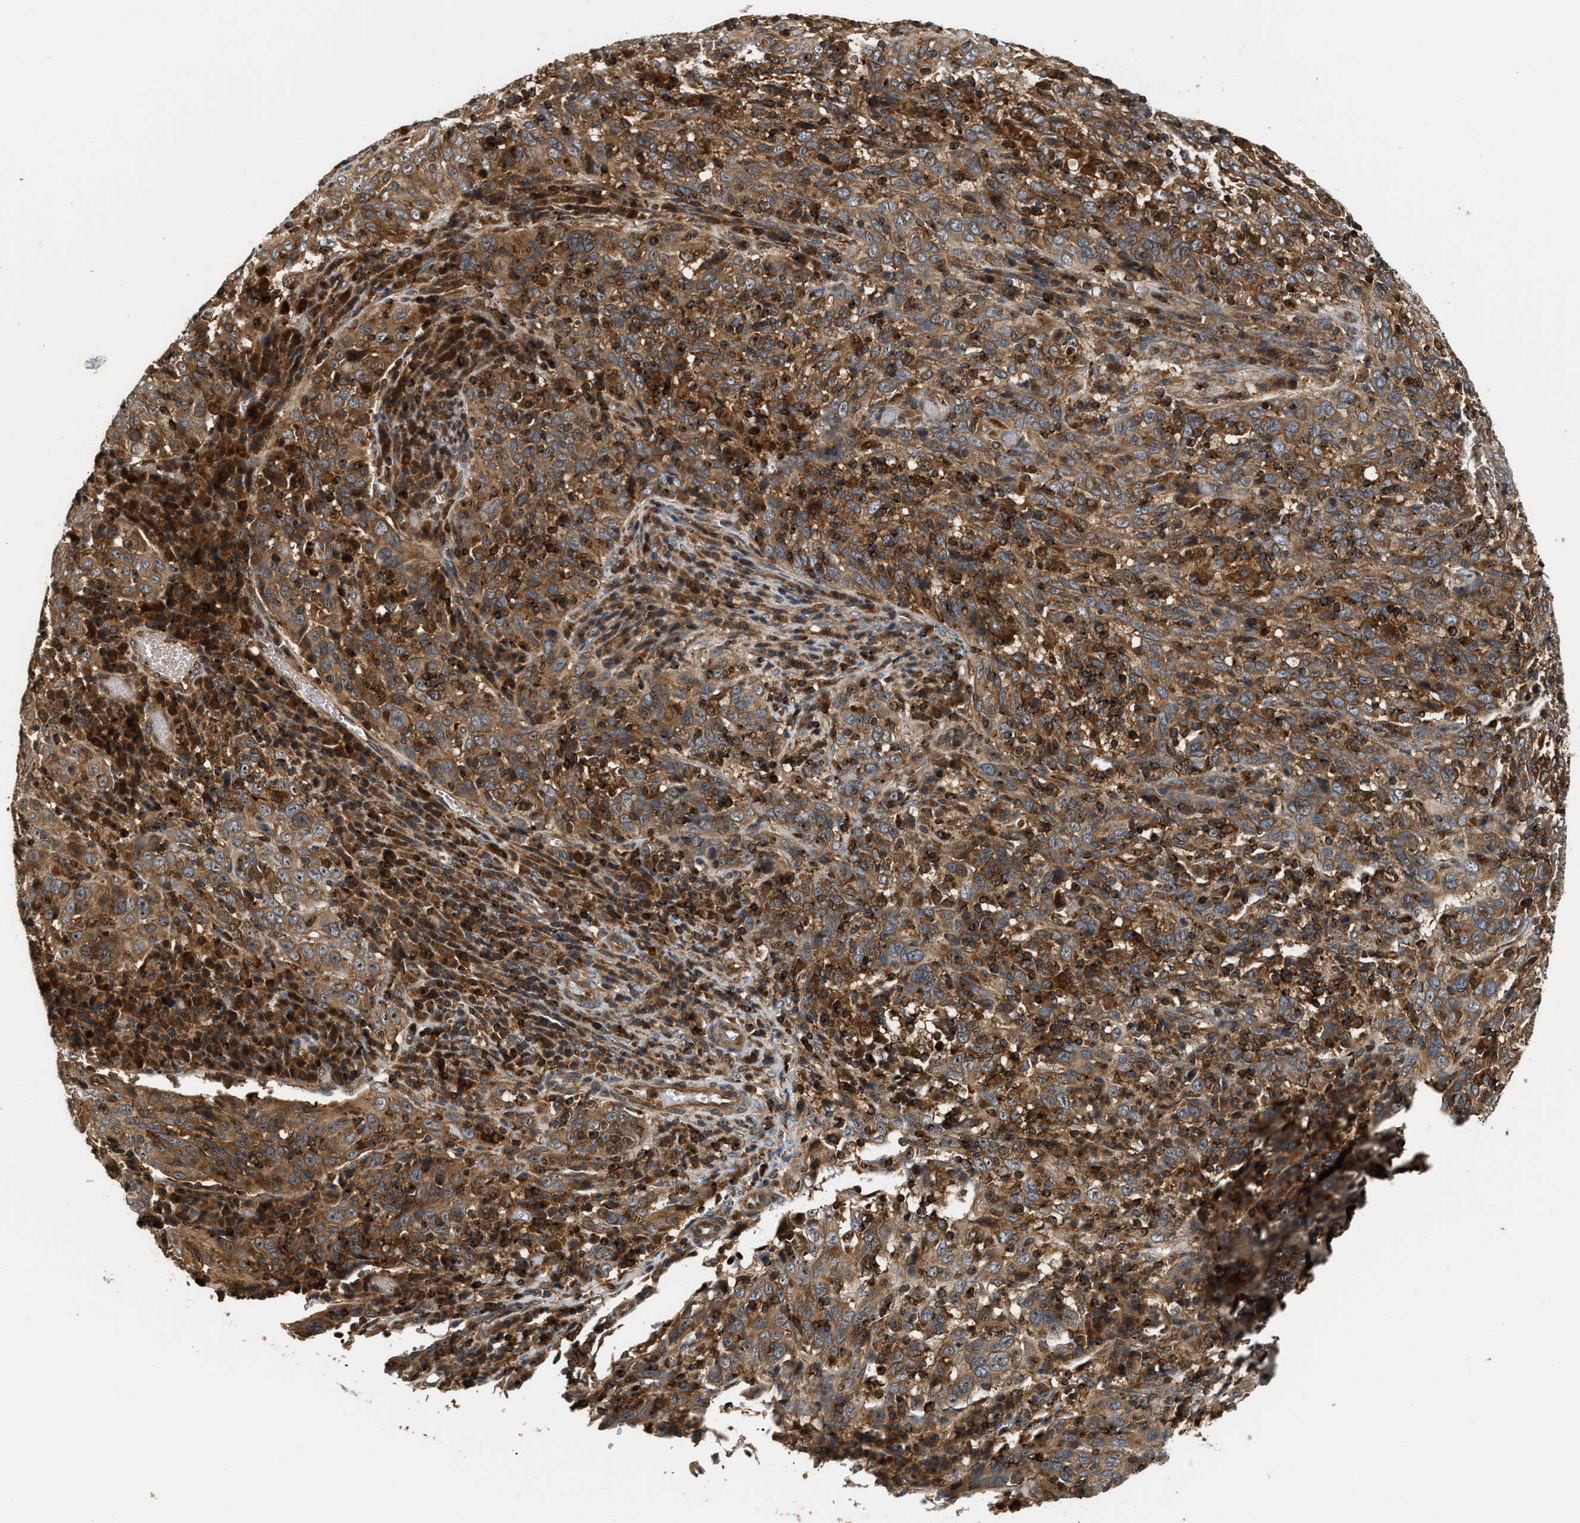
{"staining": {"intensity": "moderate", "quantity": ">75%", "location": "cytoplasmic/membranous"}, "tissue": "cervical cancer", "cell_type": "Tumor cells", "image_type": "cancer", "snomed": [{"axis": "morphology", "description": "Squamous cell carcinoma, NOS"}, {"axis": "topography", "description": "Cervix"}], "caption": "Cervical cancer (squamous cell carcinoma) stained for a protein shows moderate cytoplasmic/membranous positivity in tumor cells.", "gene": "SNX5", "patient": {"sex": "female", "age": 46}}